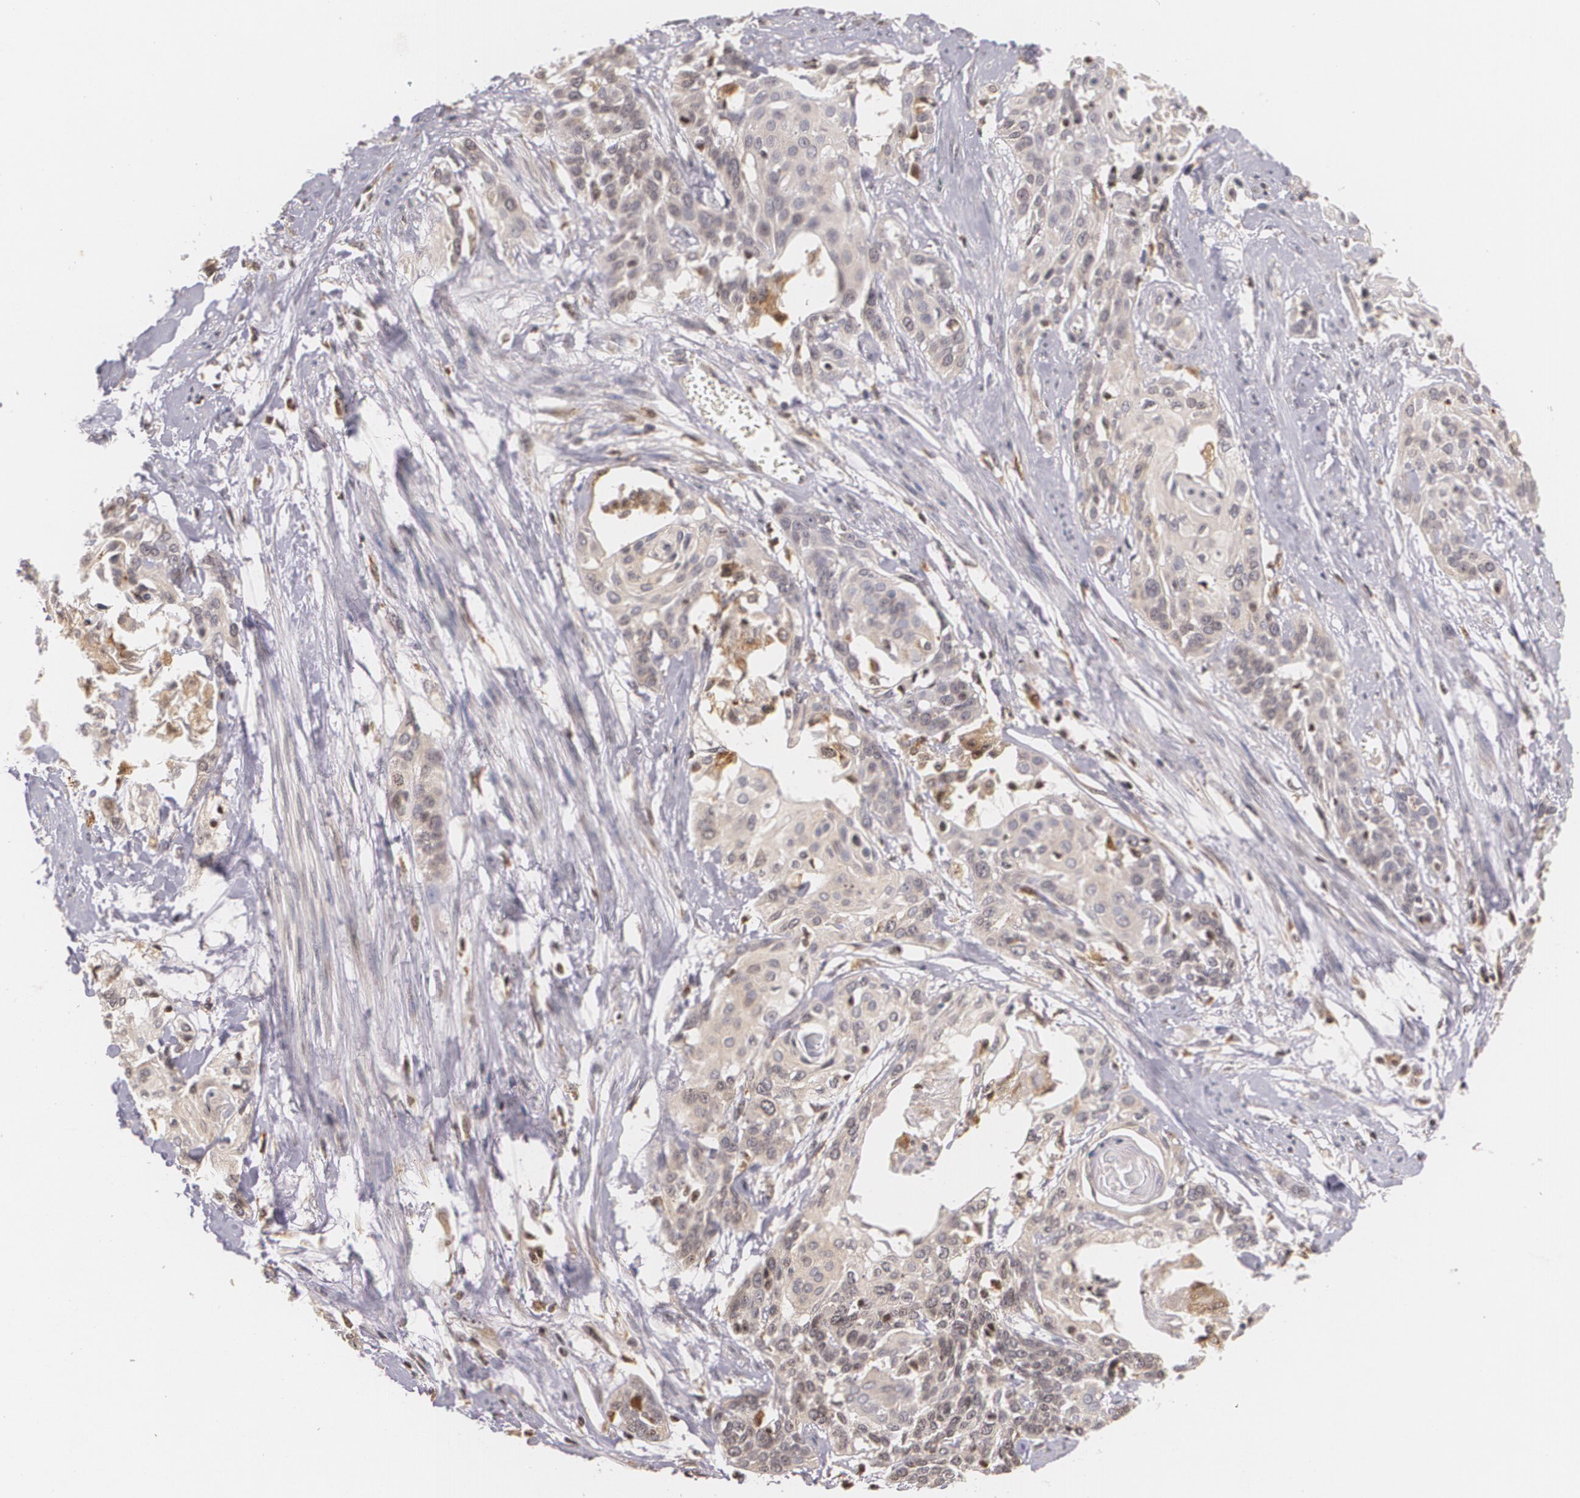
{"staining": {"intensity": "weak", "quantity": "25%-75%", "location": "cytoplasmic/membranous"}, "tissue": "cervical cancer", "cell_type": "Tumor cells", "image_type": "cancer", "snomed": [{"axis": "morphology", "description": "Squamous cell carcinoma, NOS"}, {"axis": "topography", "description": "Cervix"}], "caption": "Immunohistochemical staining of squamous cell carcinoma (cervical) reveals weak cytoplasmic/membranous protein expression in about 25%-75% of tumor cells.", "gene": "VAV3", "patient": {"sex": "female", "age": 57}}